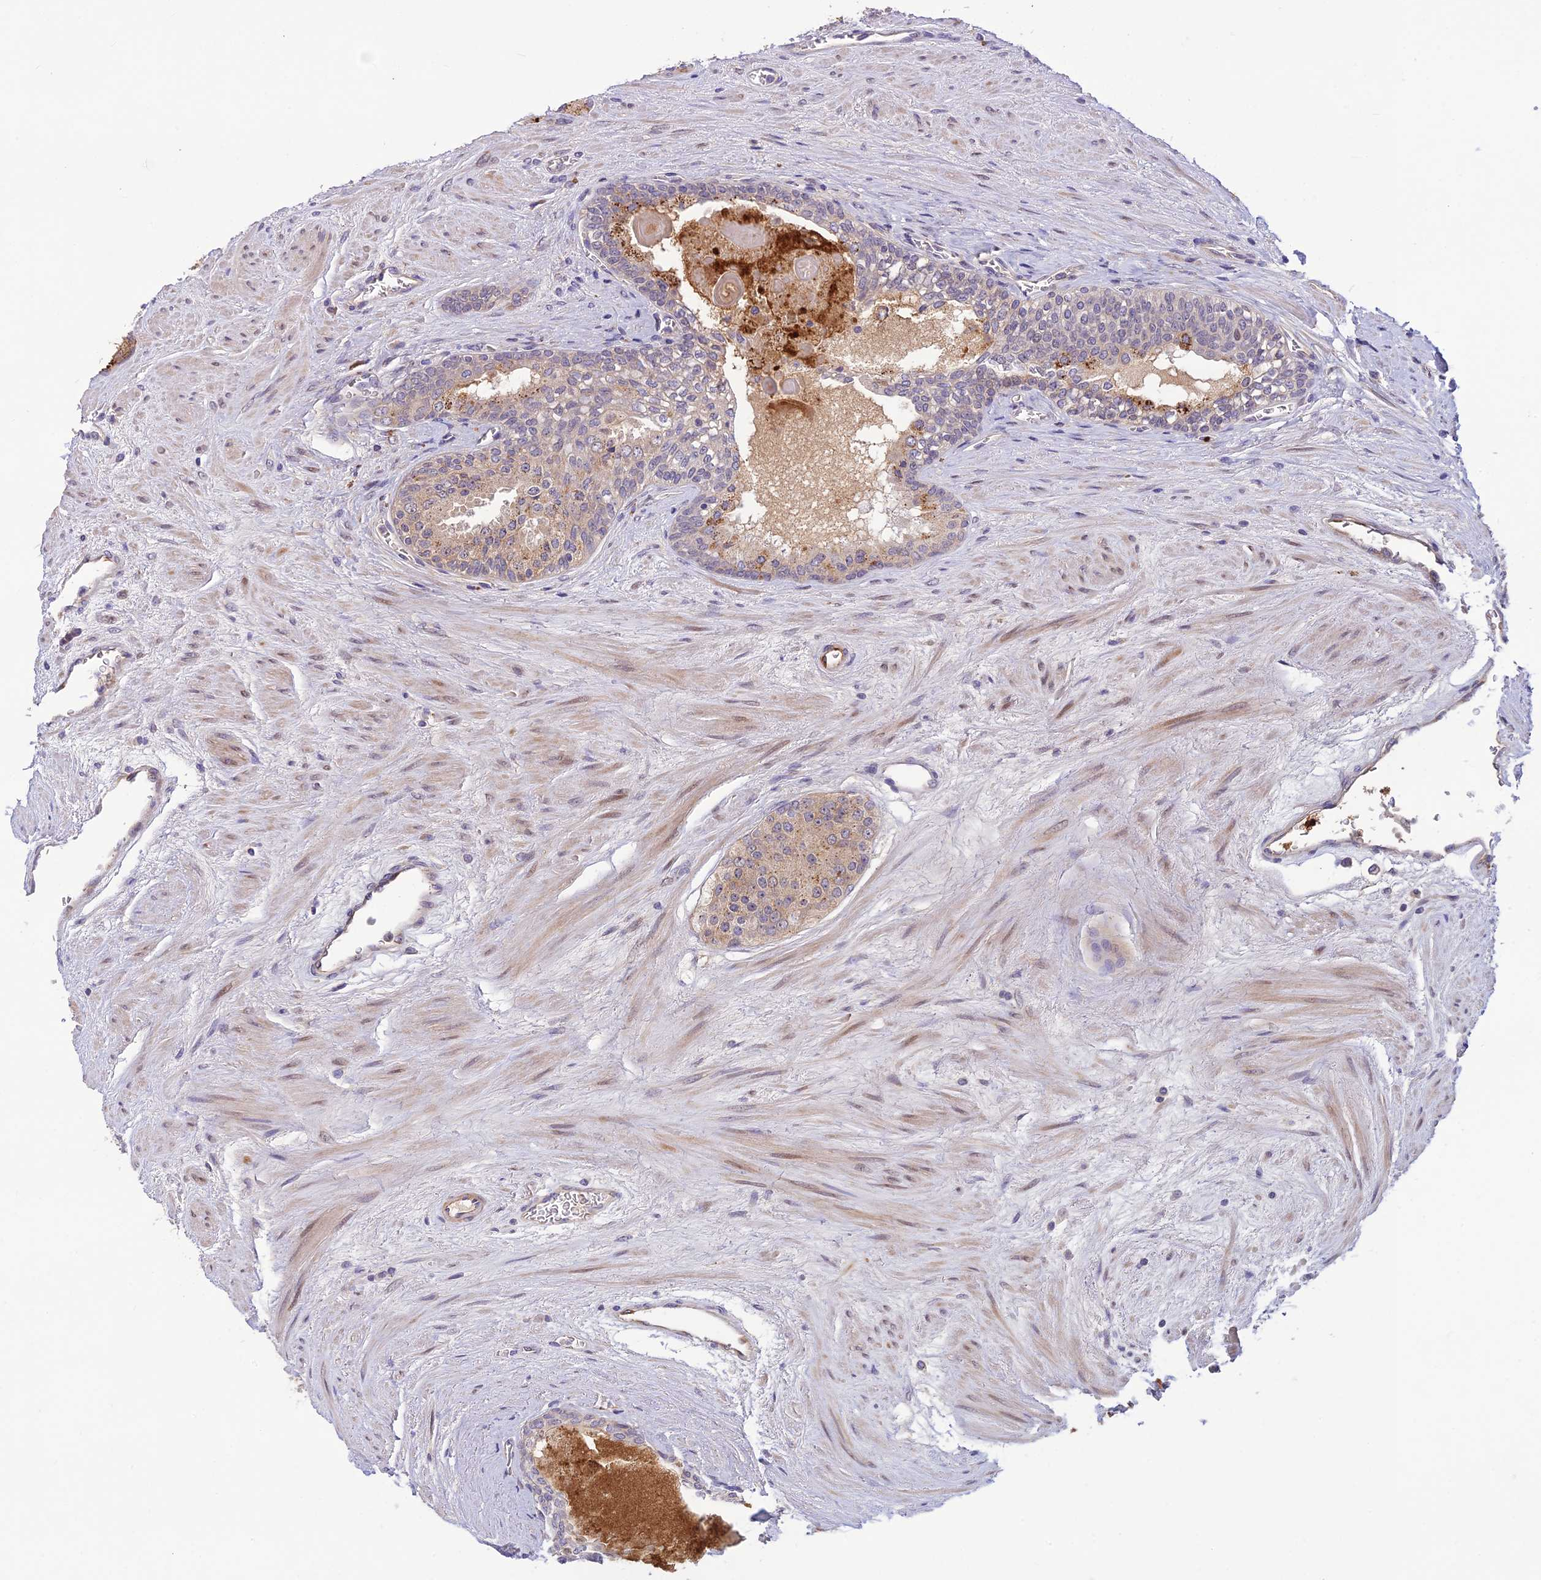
{"staining": {"intensity": "moderate", "quantity": "25%-75%", "location": "cytoplasmic/membranous"}, "tissue": "prostate cancer", "cell_type": "Tumor cells", "image_type": "cancer", "snomed": [{"axis": "morphology", "description": "Adenocarcinoma, High grade"}, {"axis": "topography", "description": "Prostate"}], "caption": "About 25%-75% of tumor cells in high-grade adenocarcinoma (prostate) reveal moderate cytoplasmic/membranous protein staining as visualized by brown immunohistochemical staining.", "gene": "ST8SIA5", "patient": {"sex": "male", "age": 67}}